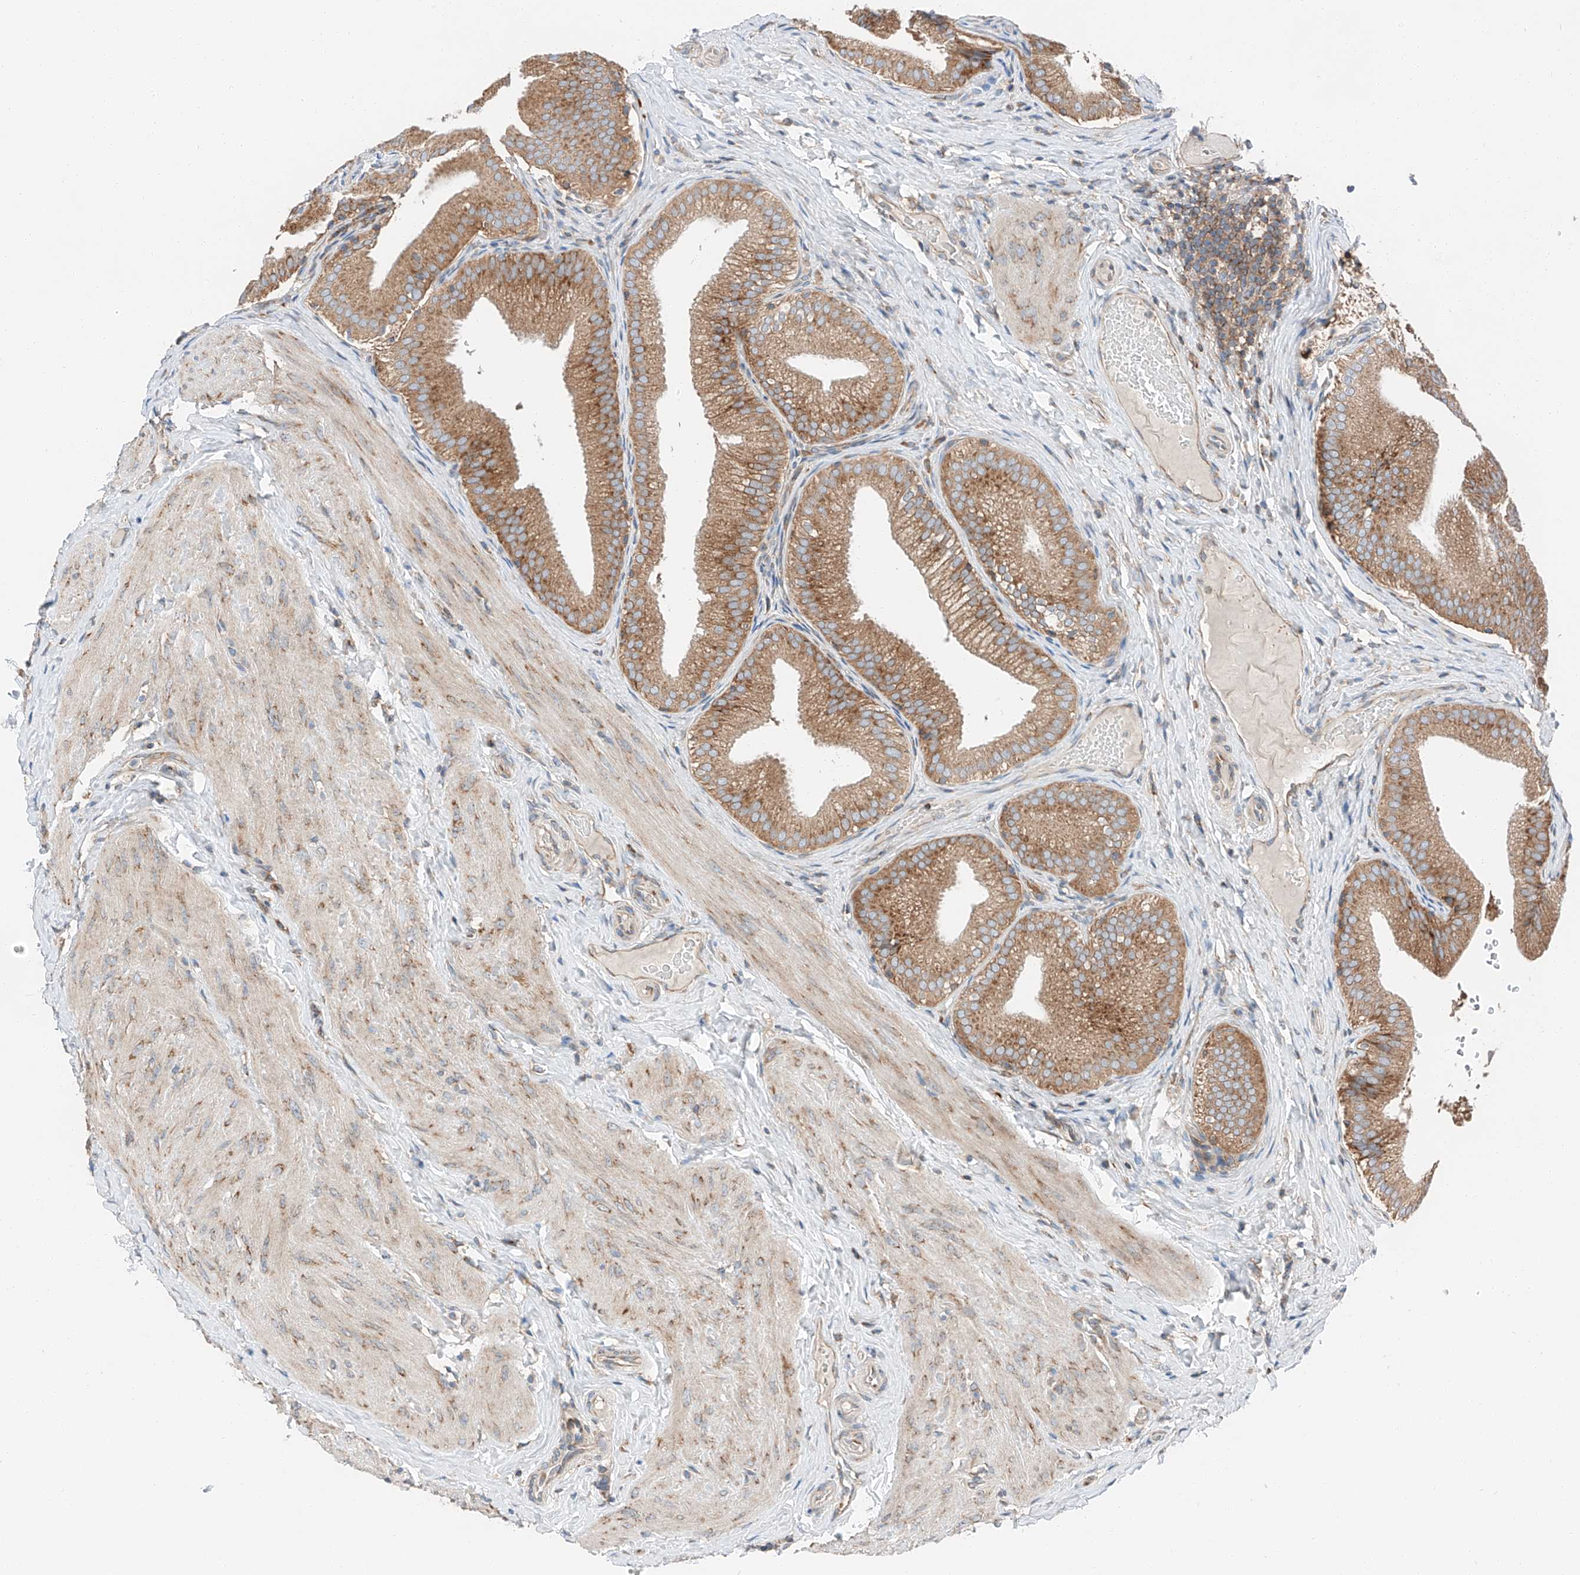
{"staining": {"intensity": "moderate", "quantity": ">75%", "location": "cytoplasmic/membranous"}, "tissue": "gallbladder", "cell_type": "Glandular cells", "image_type": "normal", "snomed": [{"axis": "morphology", "description": "Normal tissue, NOS"}, {"axis": "topography", "description": "Gallbladder"}], "caption": "Moderate cytoplasmic/membranous protein expression is appreciated in about >75% of glandular cells in gallbladder. (Brightfield microscopy of DAB IHC at high magnification).", "gene": "ZC3H15", "patient": {"sex": "female", "age": 30}}